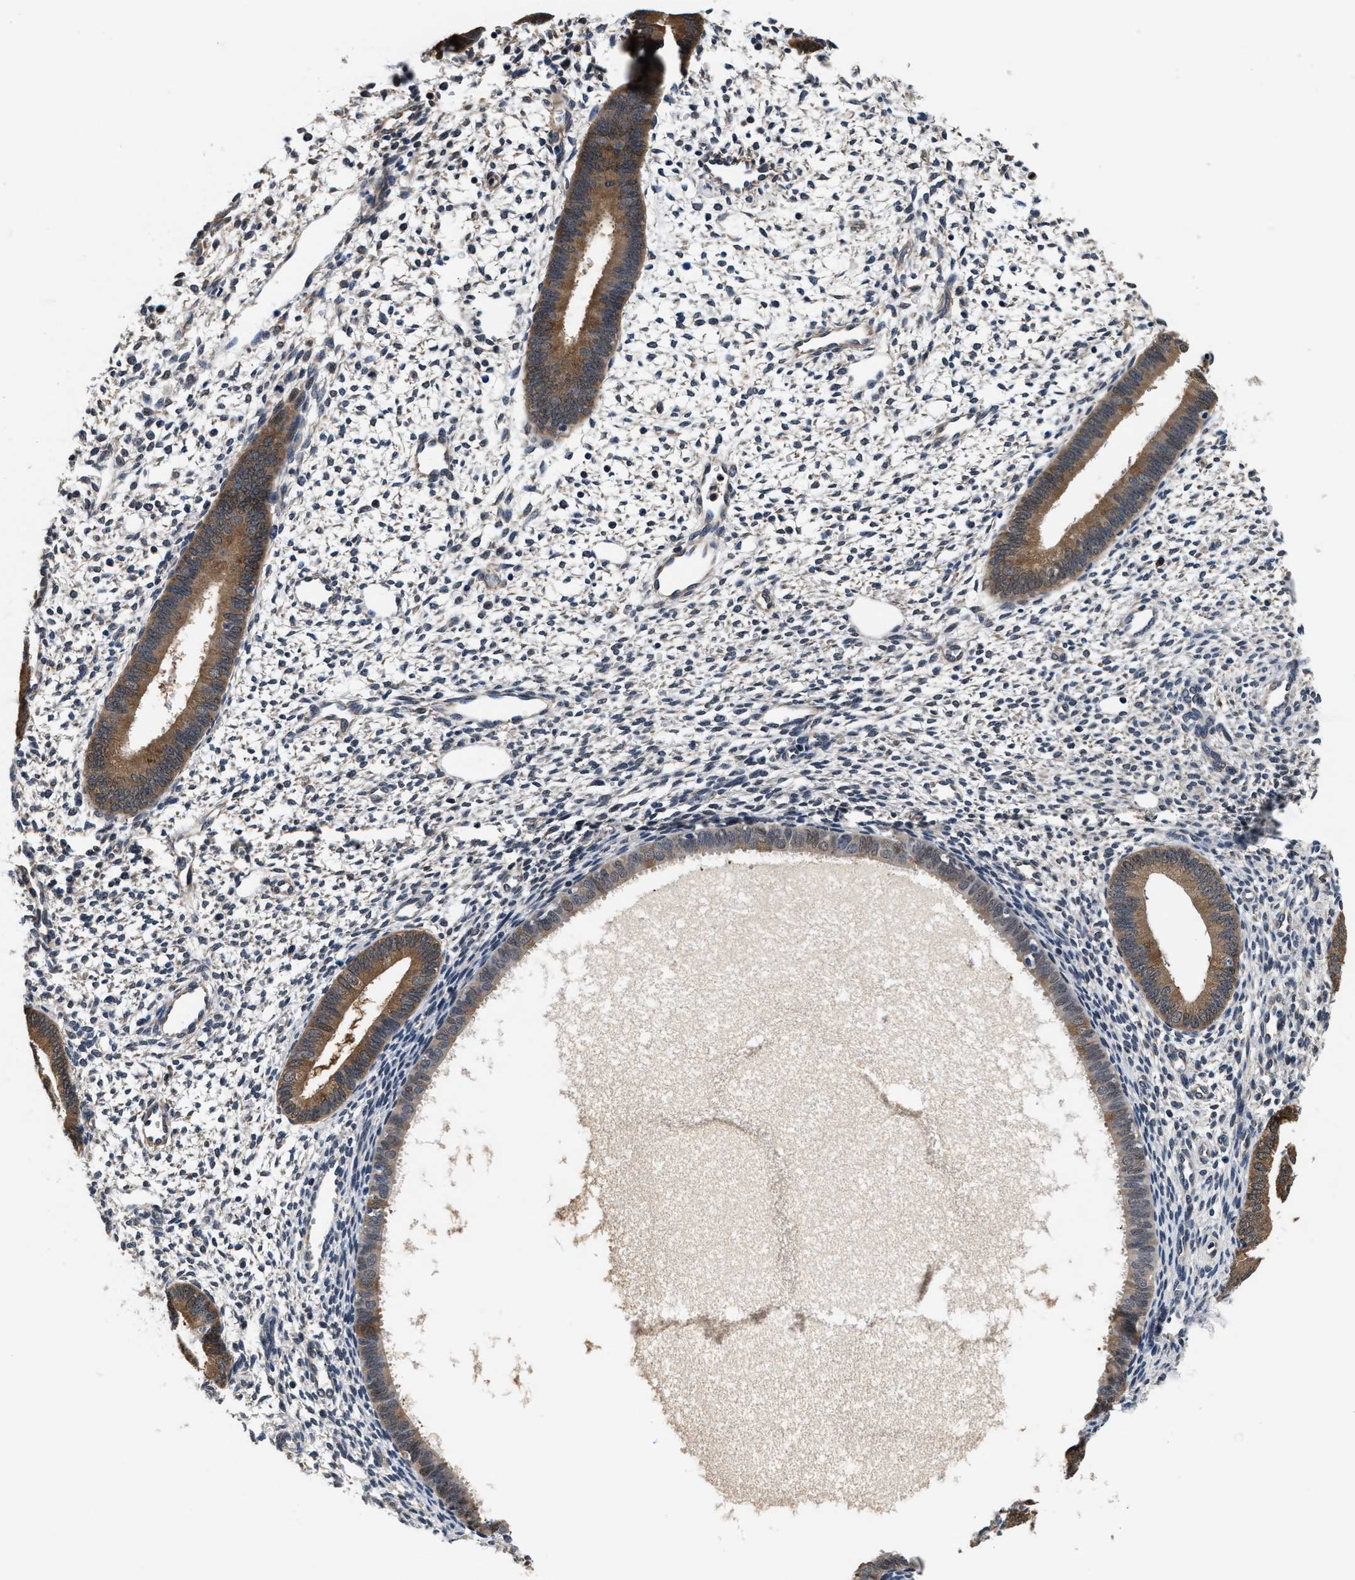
{"staining": {"intensity": "negative", "quantity": "none", "location": "none"}, "tissue": "endometrium", "cell_type": "Cells in endometrial stroma", "image_type": "normal", "snomed": [{"axis": "morphology", "description": "Normal tissue, NOS"}, {"axis": "topography", "description": "Endometrium"}], "caption": "Image shows no significant protein positivity in cells in endometrial stroma of normal endometrium.", "gene": "PHPT1", "patient": {"sex": "female", "age": 46}}